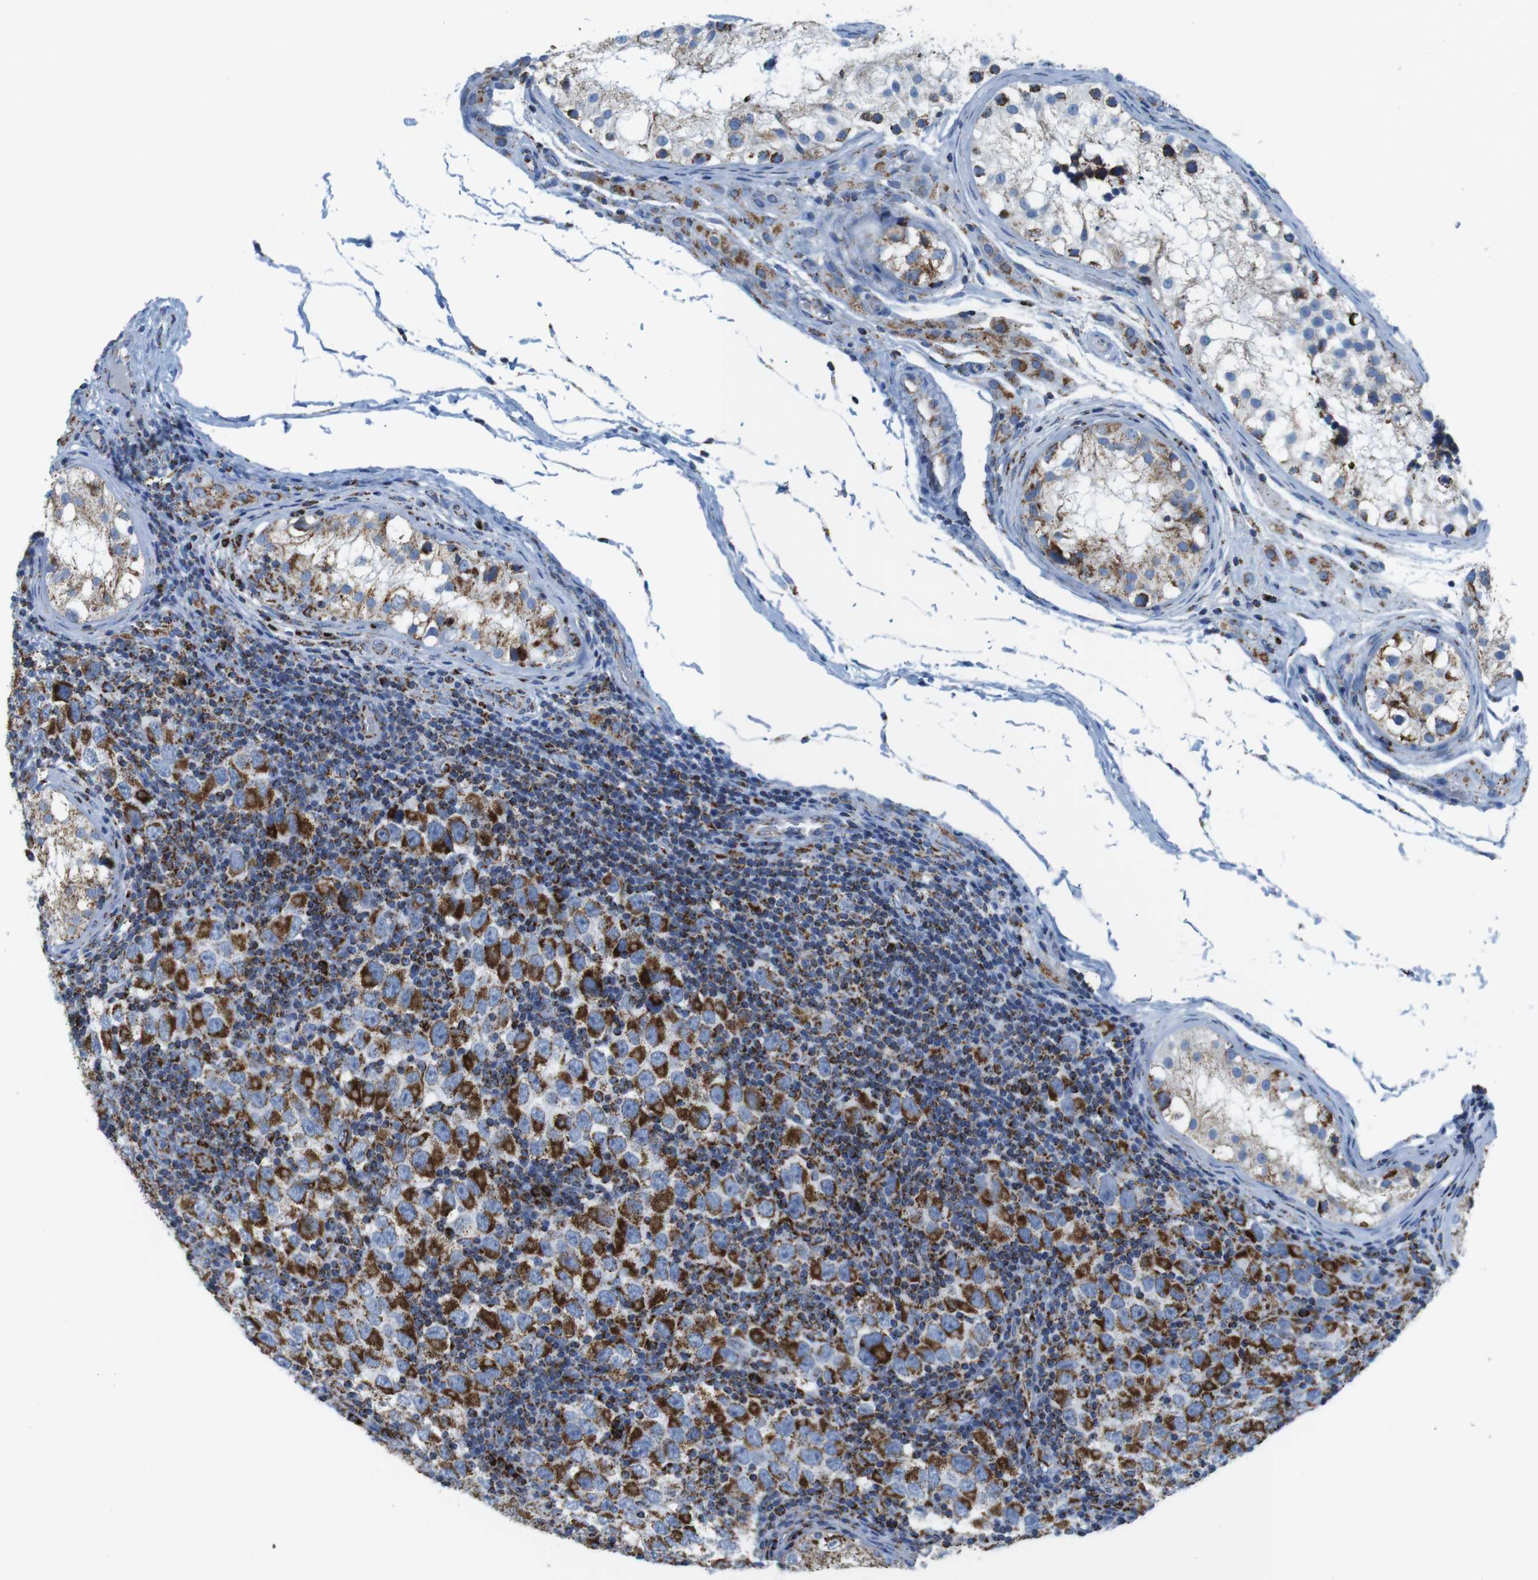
{"staining": {"intensity": "strong", "quantity": ">75%", "location": "cytoplasmic/membranous"}, "tissue": "testis cancer", "cell_type": "Tumor cells", "image_type": "cancer", "snomed": [{"axis": "morphology", "description": "Carcinoma, Embryonal, NOS"}, {"axis": "topography", "description": "Testis"}], "caption": "Immunohistochemistry (DAB) staining of testis cancer demonstrates strong cytoplasmic/membranous protein staining in about >75% of tumor cells. The staining is performed using DAB (3,3'-diaminobenzidine) brown chromogen to label protein expression. The nuclei are counter-stained blue using hematoxylin.", "gene": "ATP5PO", "patient": {"sex": "male", "age": 21}}